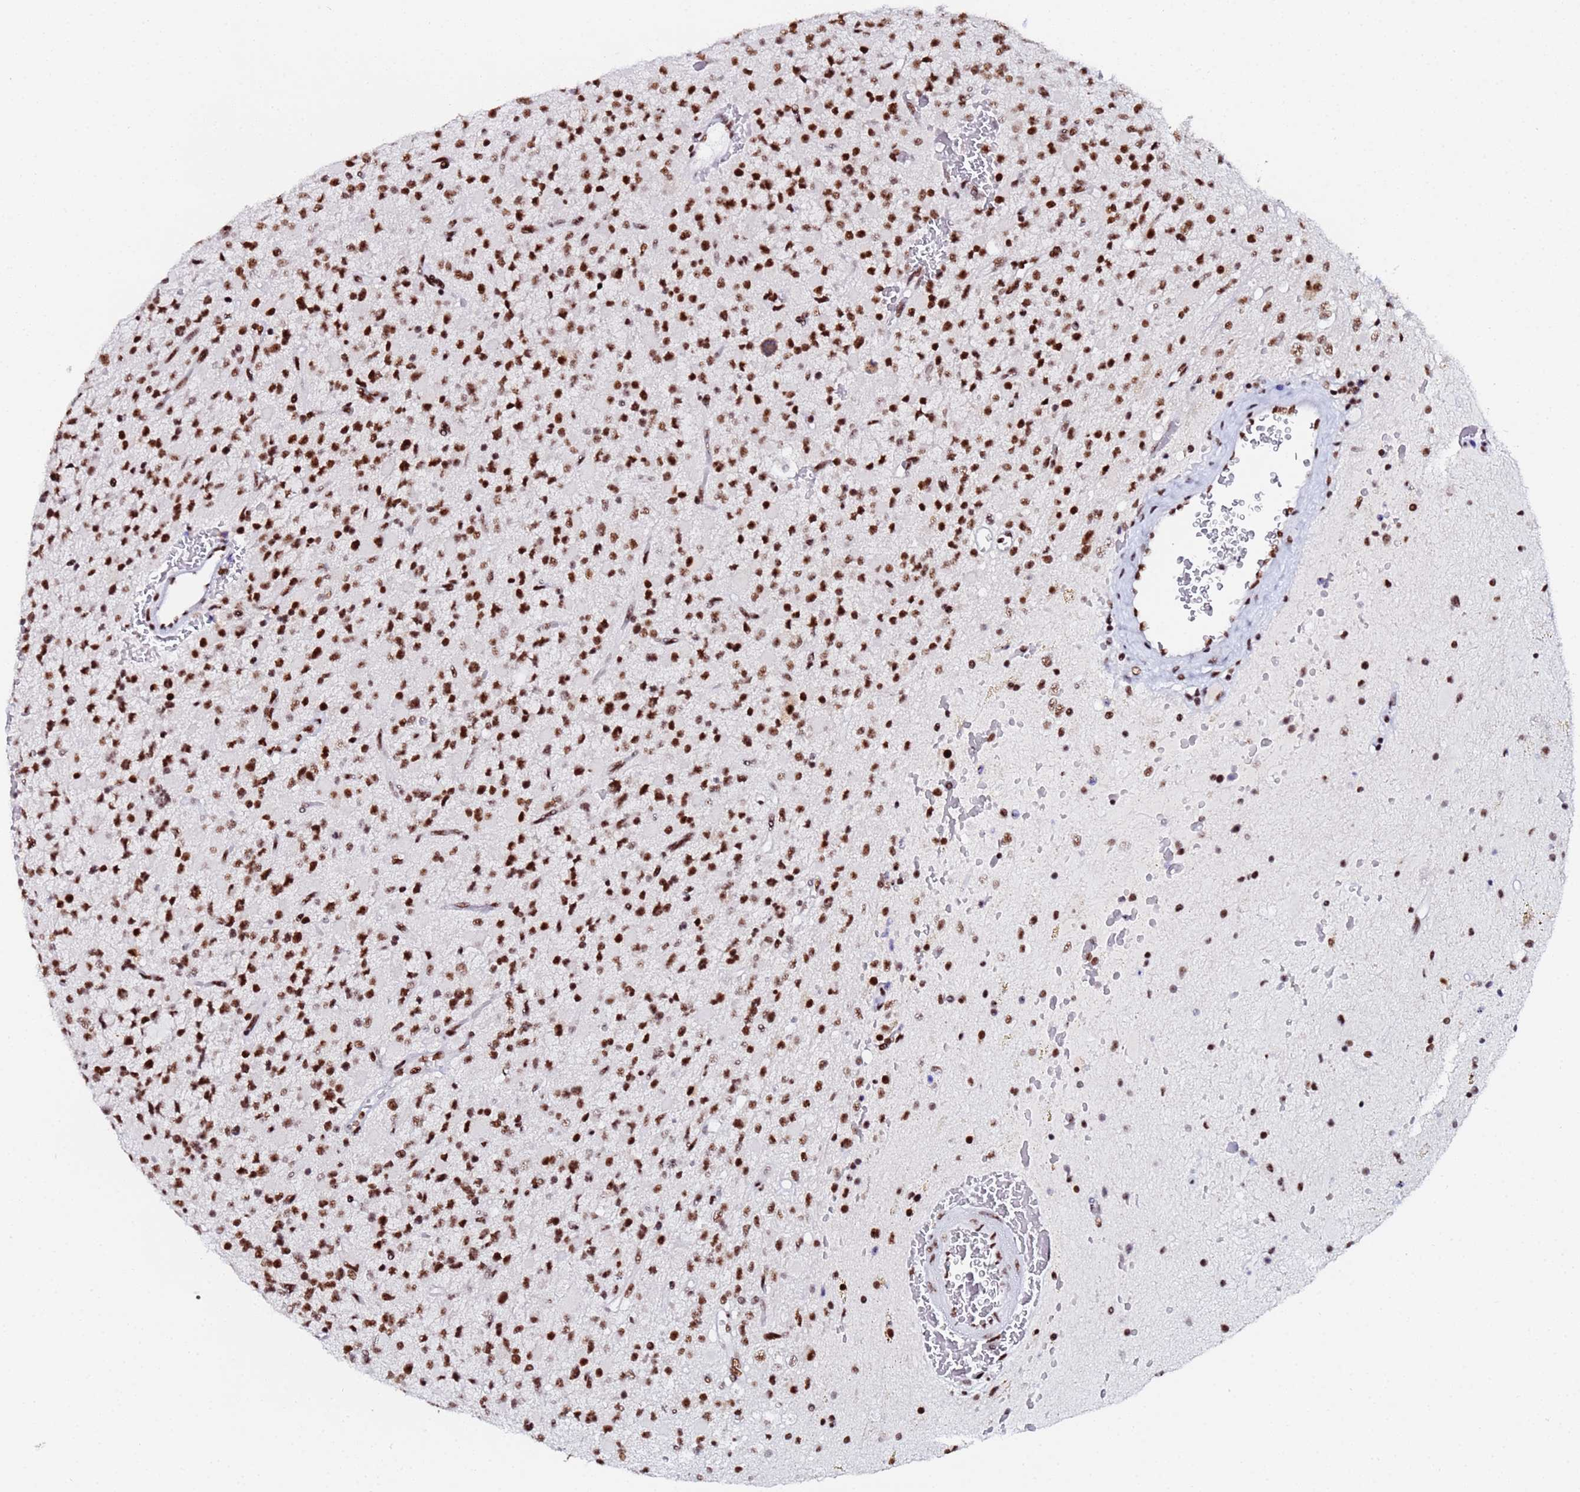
{"staining": {"intensity": "strong", "quantity": ">75%", "location": "nuclear"}, "tissue": "glioma", "cell_type": "Tumor cells", "image_type": "cancer", "snomed": [{"axis": "morphology", "description": "Glioma, malignant, High grade"}, {"axis": "topography", "description": "Brain"}], "caption": "Brown immunohistochemical staining in glioma shows strong nuclear positivity in about >75% of tumor cells.", "gene": "SNRPA1", "patient": {"sex": "male", "age": 34}}